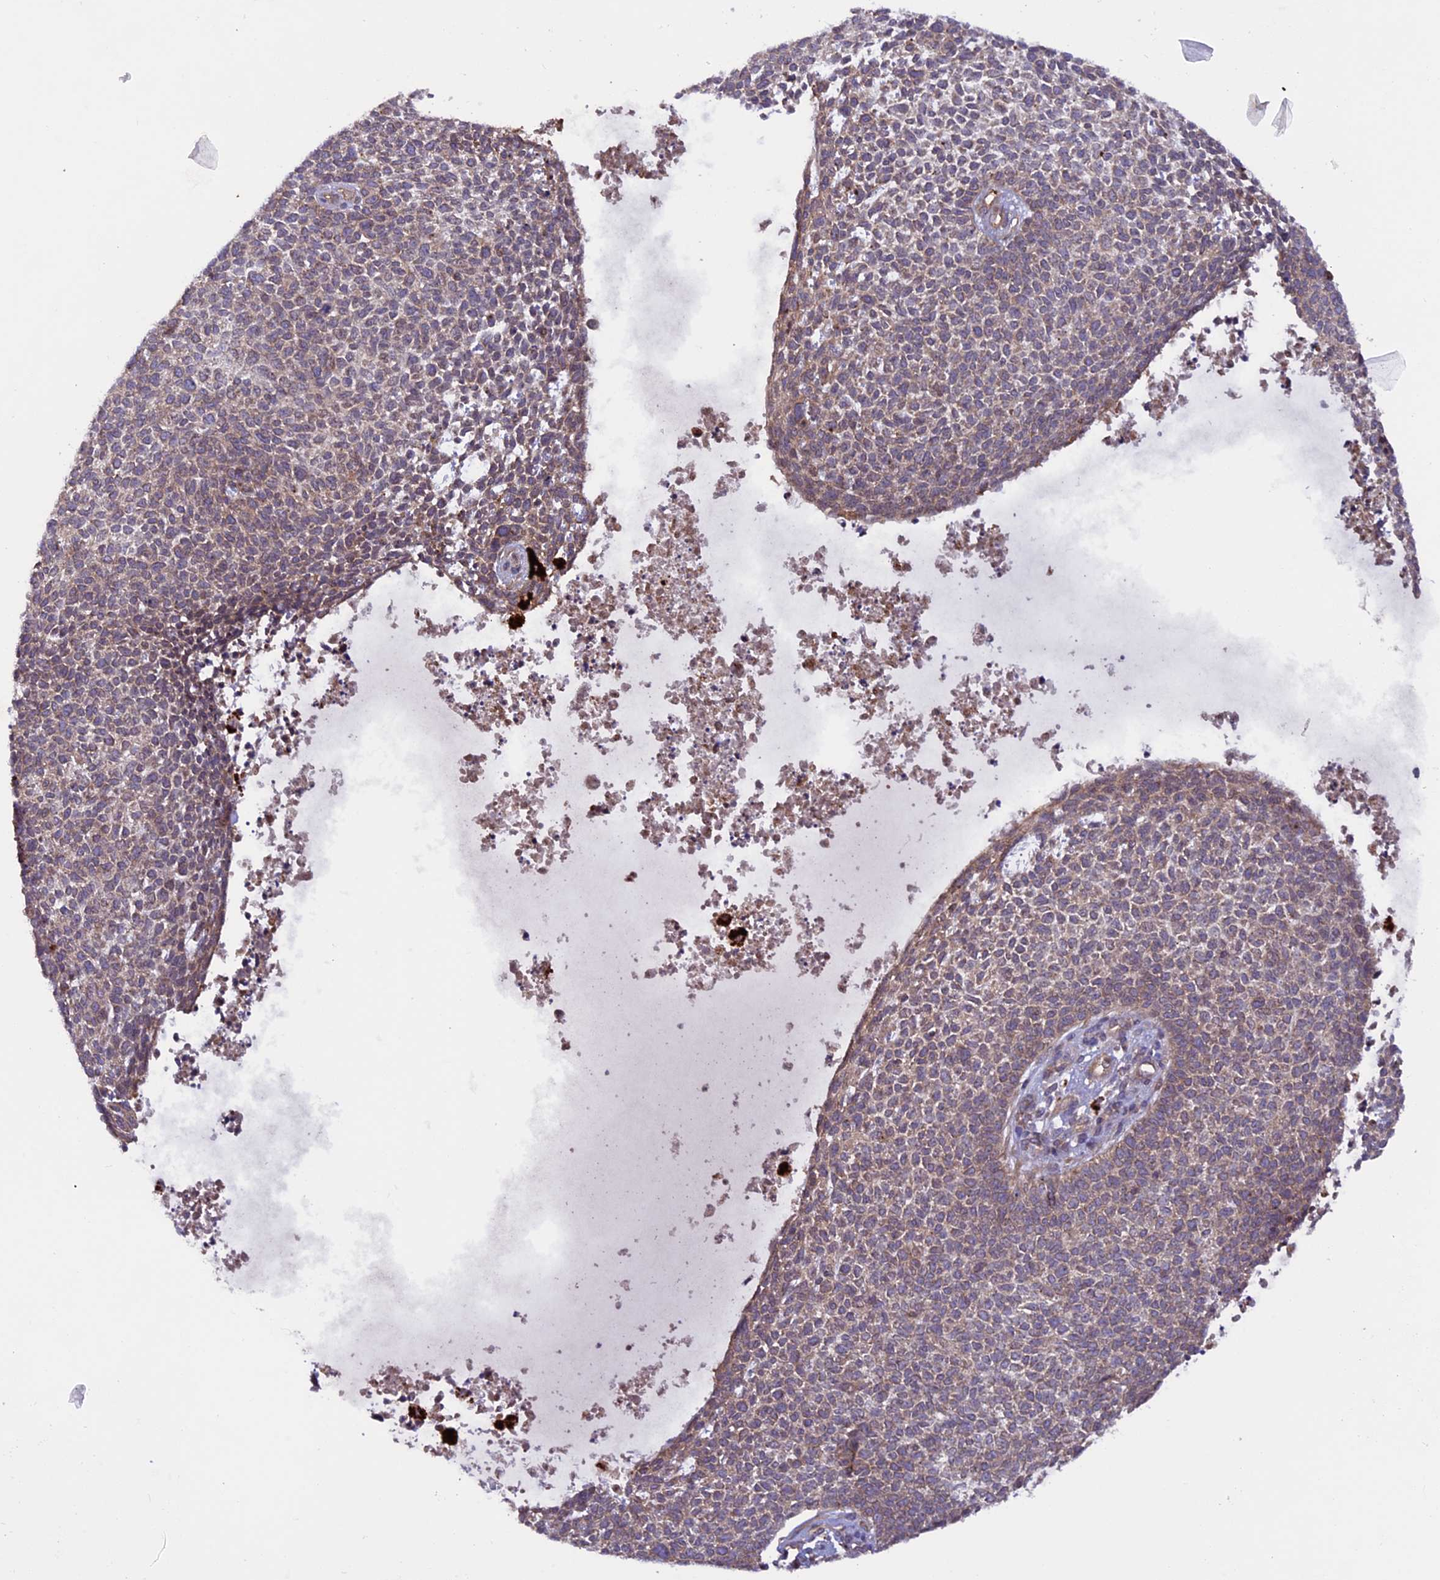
{"staining": {"intensity": "weak", "quantity": "25%-75%", "location": "cytoplasmic/membranous"}, "tissue": "skin cancer", "cell_type": "Tumor cells", "image_type": "cancer", "snomed": [{"axis": "morphology", "description": "Basal cell carcinoma"}, {"axis": "topography", "description": "Skin"}], "caption": "There is low levels of weak cytoplasmic/membranous staining in tumor cells of skin basal cell carcinoma, as demonstrated by immunohistochemical staining (brown color).", "gene": "CCDC125", "patient": {"sex": "female", "age": 84}}